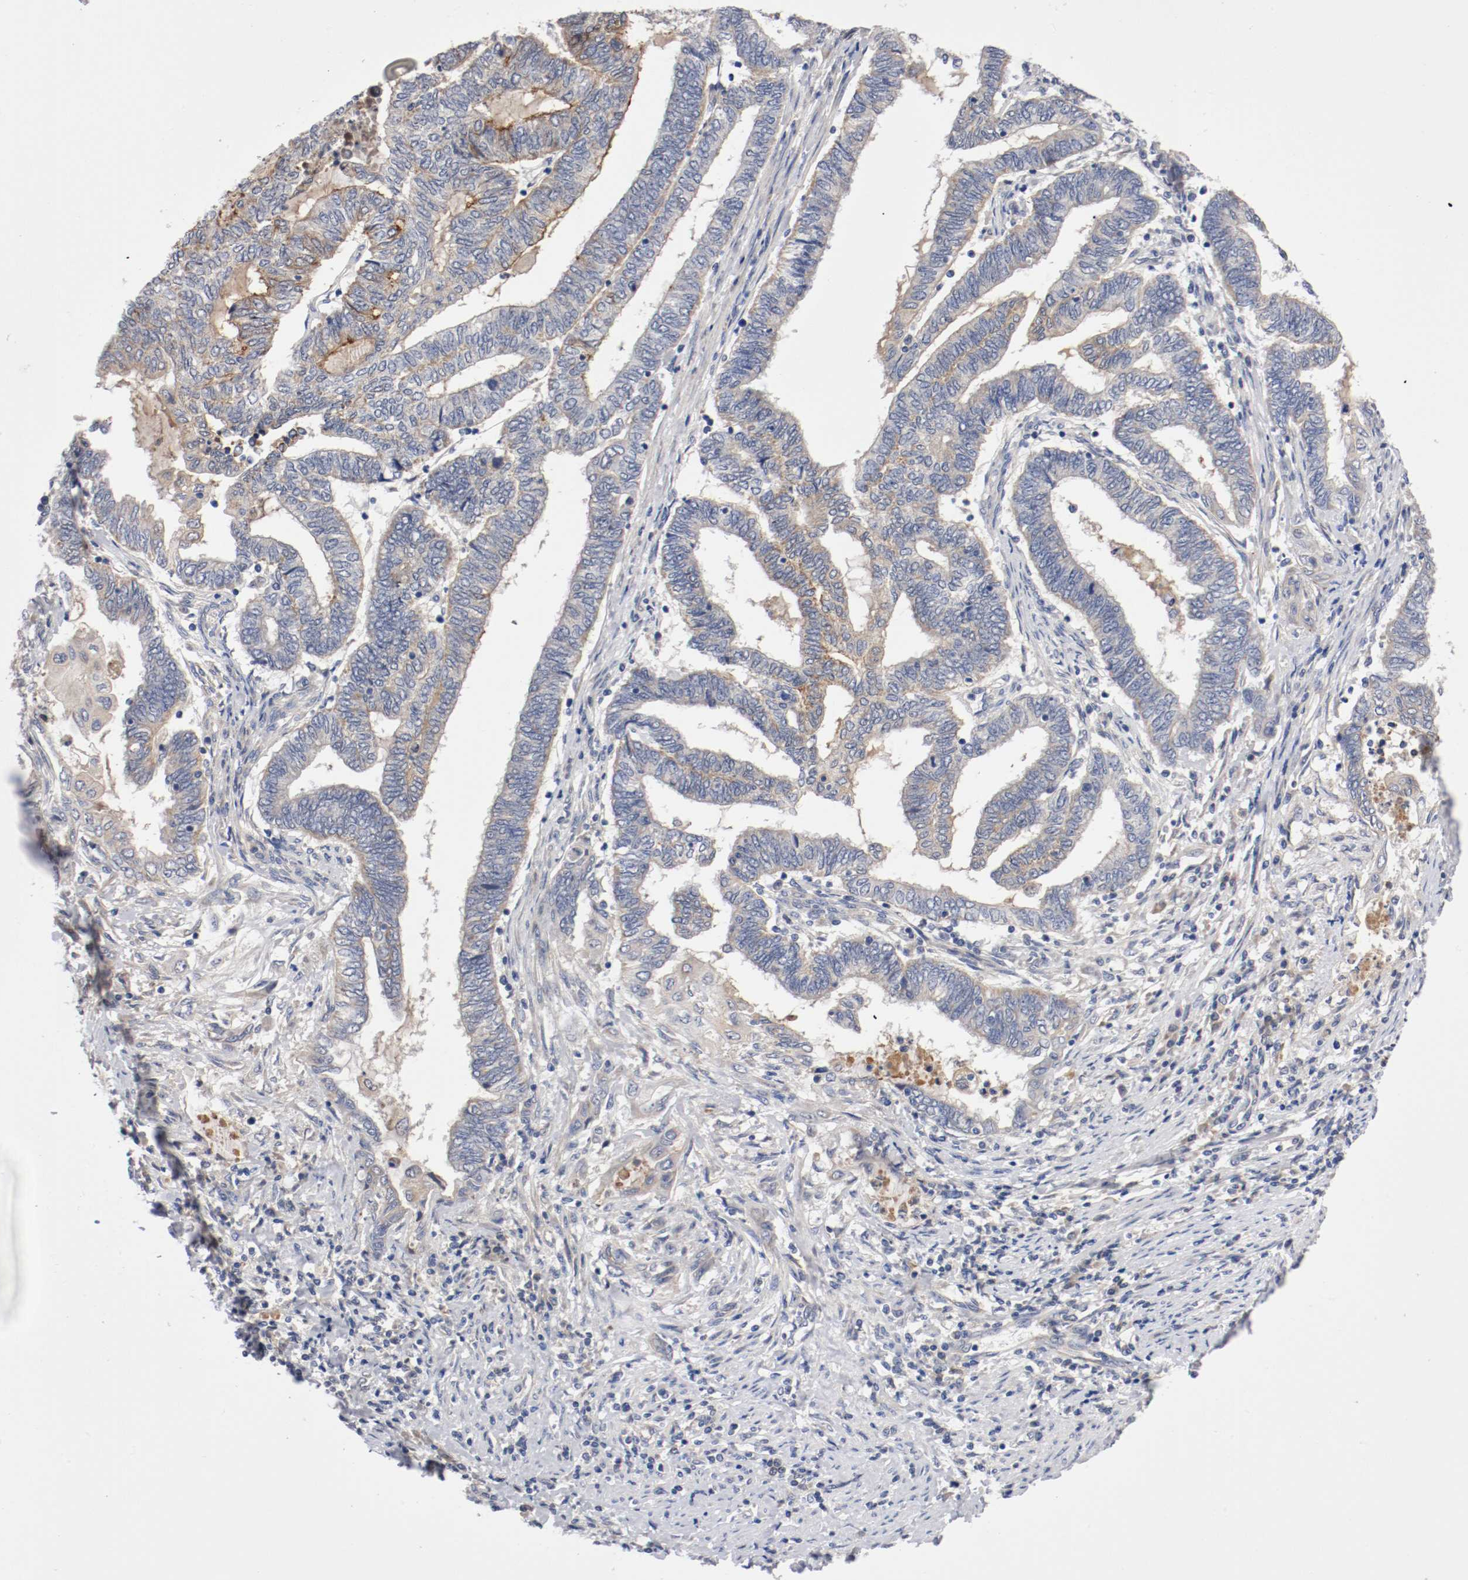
{"staining": {"intensity": "weak", "quantity": "<25%", "location": "cytoplasmic/membranous"}, "tissue": "endometrial cancer", "cell_type": "Tumor cells", "image_type": "cancer", "snomed": [{"axis": "morphology", "description": "Adenocarcinoma, NOS"}, {"axis": "topography", "description": "Uterus"}, {"axis": "topography", "description": "Endometrium"}], "caption": "Immunohistochemistry image of neoplastic tissue: endometrial cancer stained with DAB displays no significant protein positivity in tumor cells.", "gene": "PCSK6", "patient": {"sex": "female", "age": 70}}